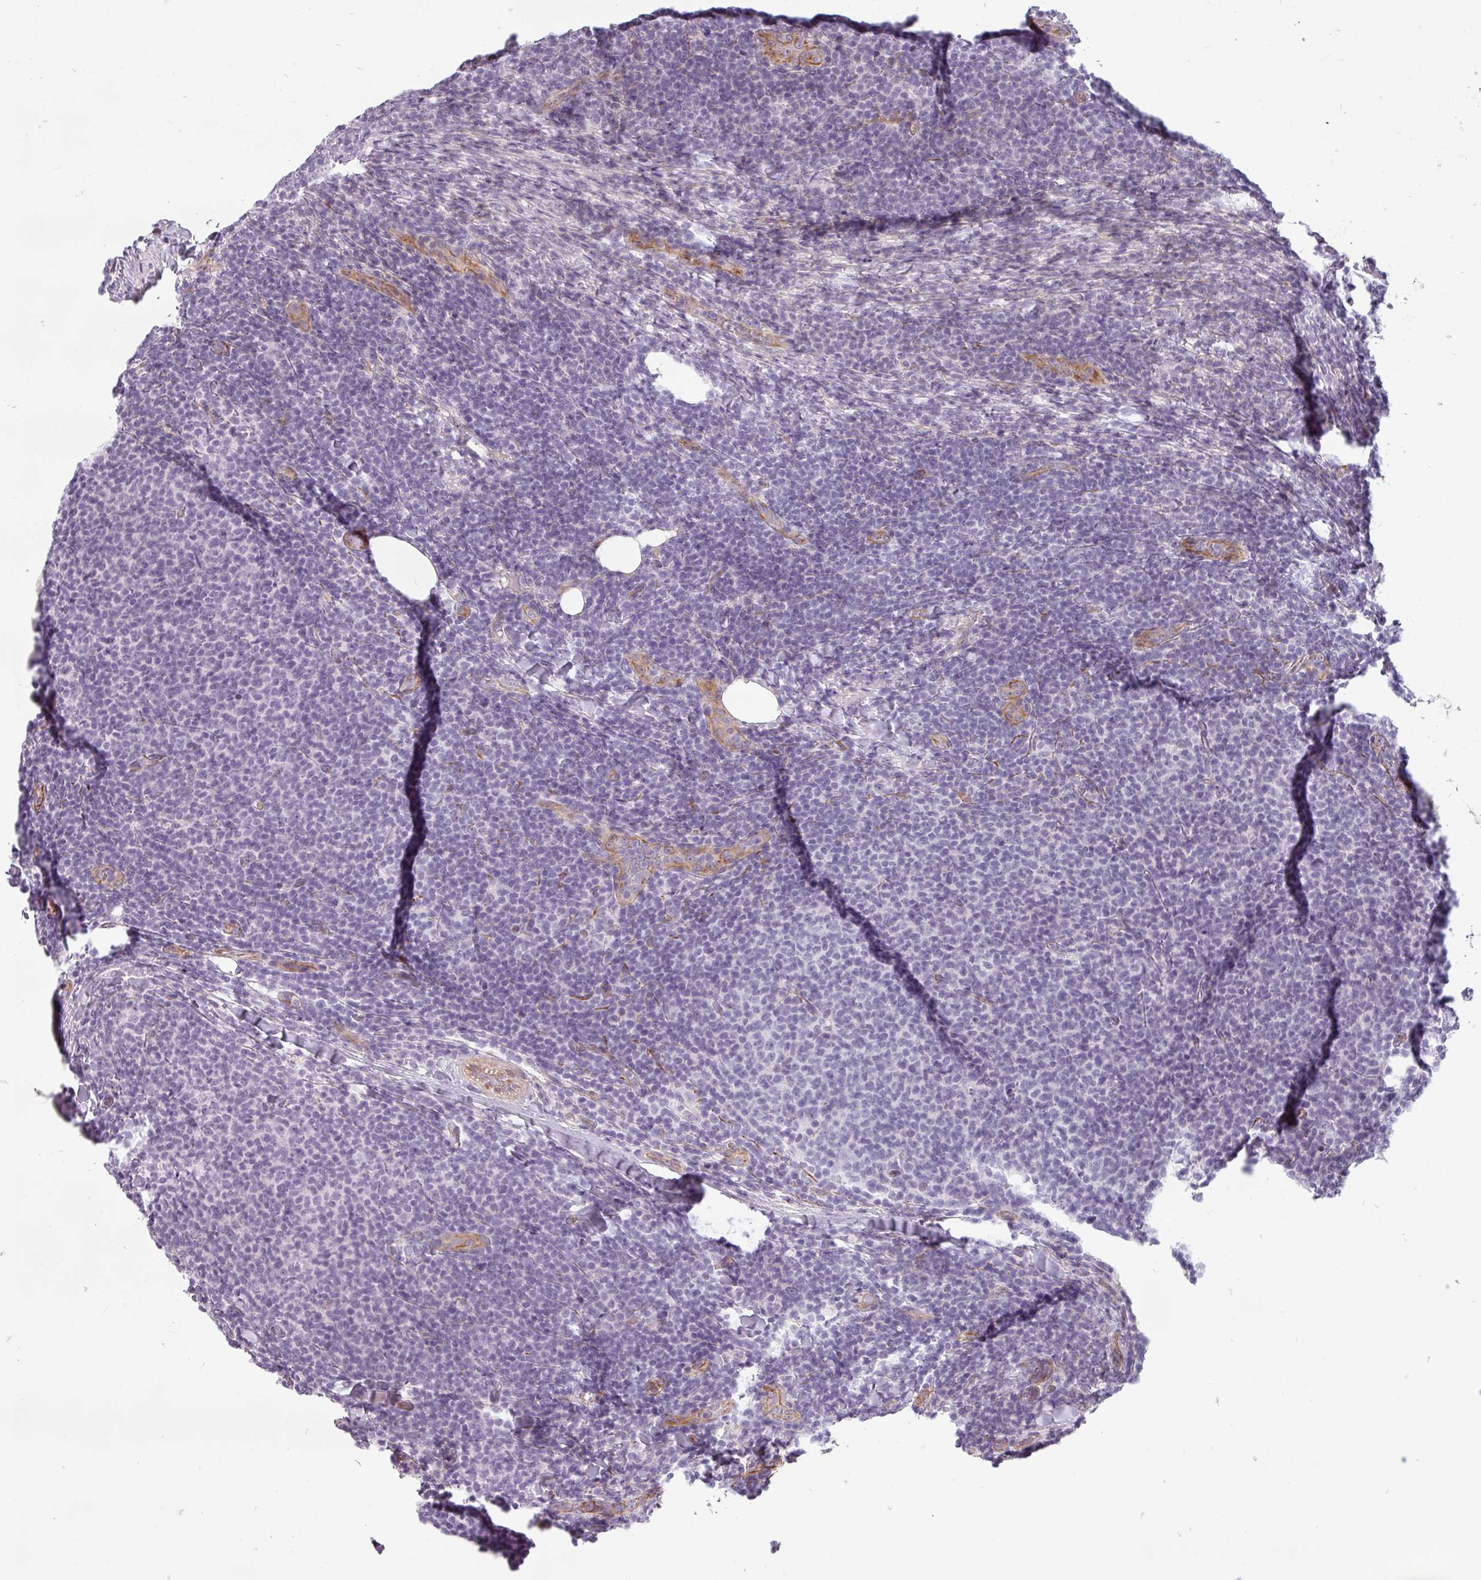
{"staining": {"intensity": "negative", "quantity": "none", "location": "none"}, "tissue": "lymphoma", "cell_type": "Tumor cells", "image_type": "cancer", "snomed": [{"axis": "morphology", "description": "Malignant lymphoma, non-Hodgkin's type, Low grade"}, {"axis": "topography", "description": "Lymph node"}], "caption": "Tumor cells are negative for protein expression in human low-grade malignant lymphoma, non-Hodgkin's type.", "gene": "CHRDL1", "patient": {"sex": "male", "age": 66}}